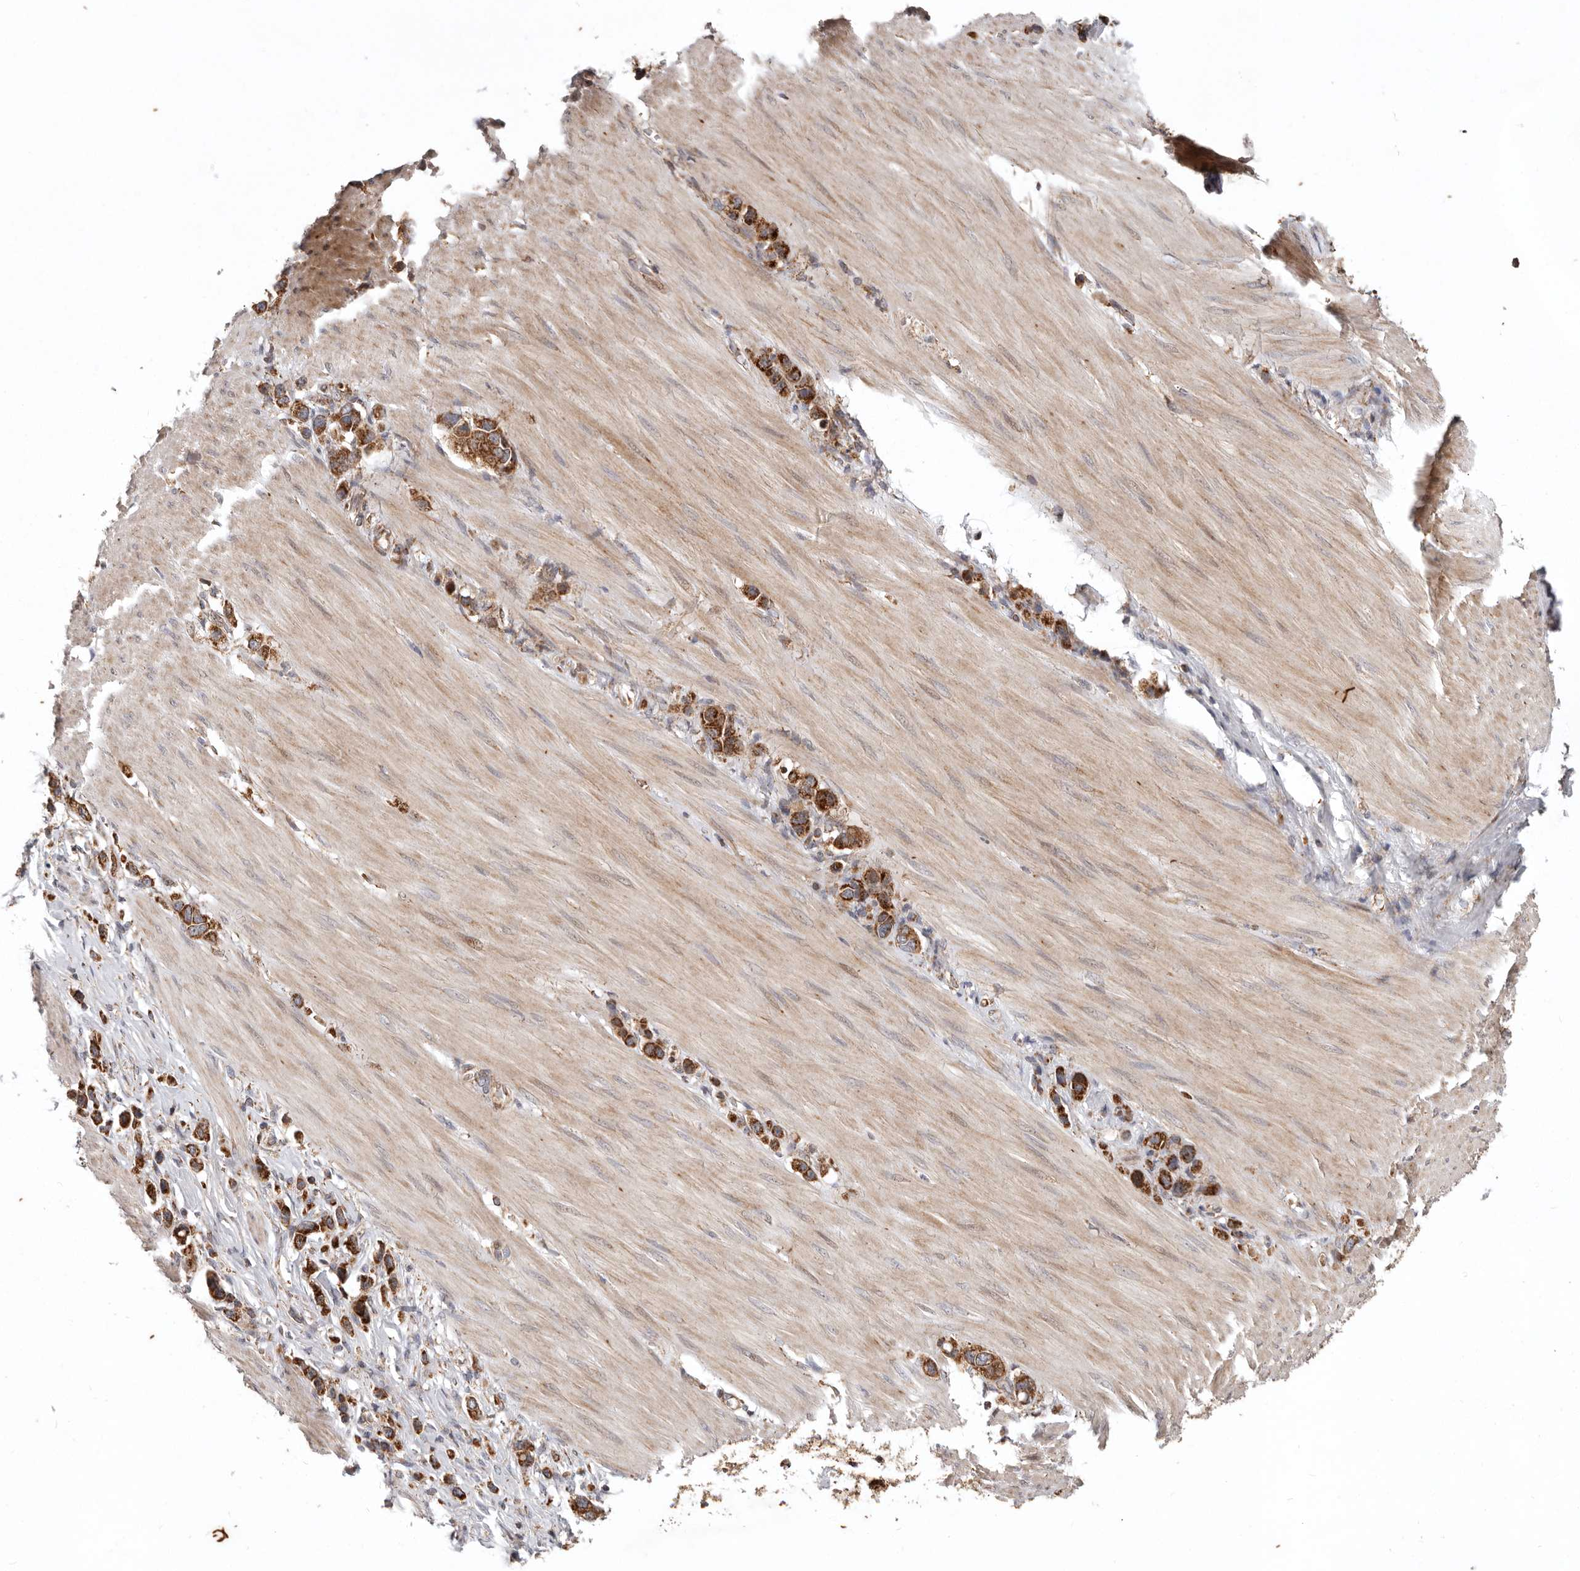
{"staining": {"intensity": "strong", "quantity": ">75%", "location": "cytoplasmic/membranous"}, "tissue": "stomach cancer", "cell_type": "Tumor cells", "image_type": "cancer", "snomed": [{"axis": "morphology", "description": "Adenocarcinoma, NOS"}, {"axis": "topography", "description": "Stomach"}], "caption": "Approximately >75% of tumor cells in human stomach adenocarcinoma exhibit strong cytoplasmic/membranous protein staining as visualized by brown immunohistochemical staining.", "gene": "MRPS10", "patient": {"sex": "female", "age": 65}}